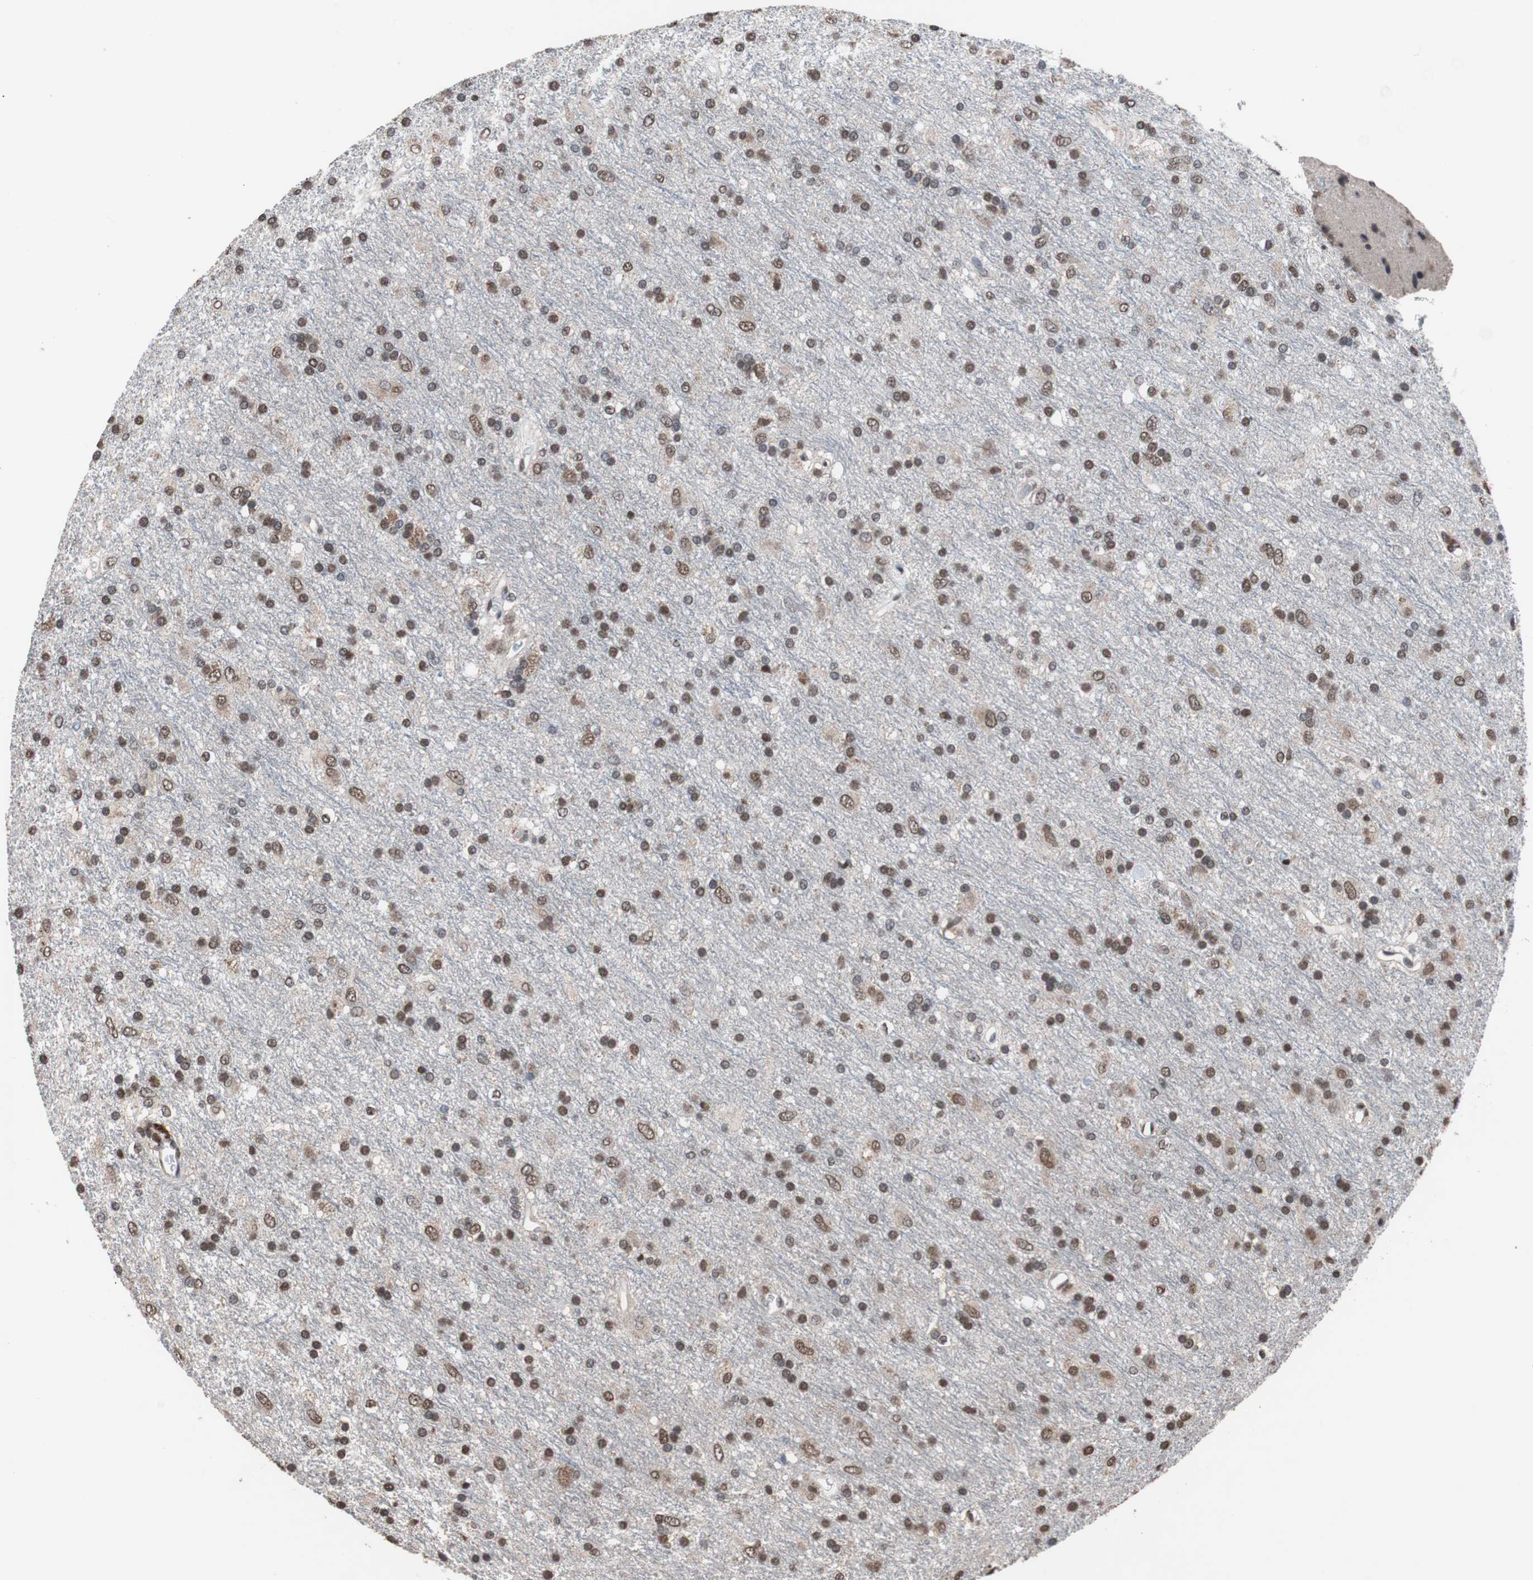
{"staining": {"intensity": "moderate", "quantity": "25%-75%", "location": "nuclear"}, "tissue": "glioma", "cell_type": "Tumor cells", "image_type": "cancer", "snomed": [{"axis": "morphology", "description": "Glioma, malignant, Low grade"}, {"axis": "topography", "description": "Brain"}], "caption": "Protein analysis of glioma tissue exhibits moderate nuclear positivity in about 25%-75% of tumor cells.", "gene": "MED27", "patient": {"sex": "male", "age": 77}}